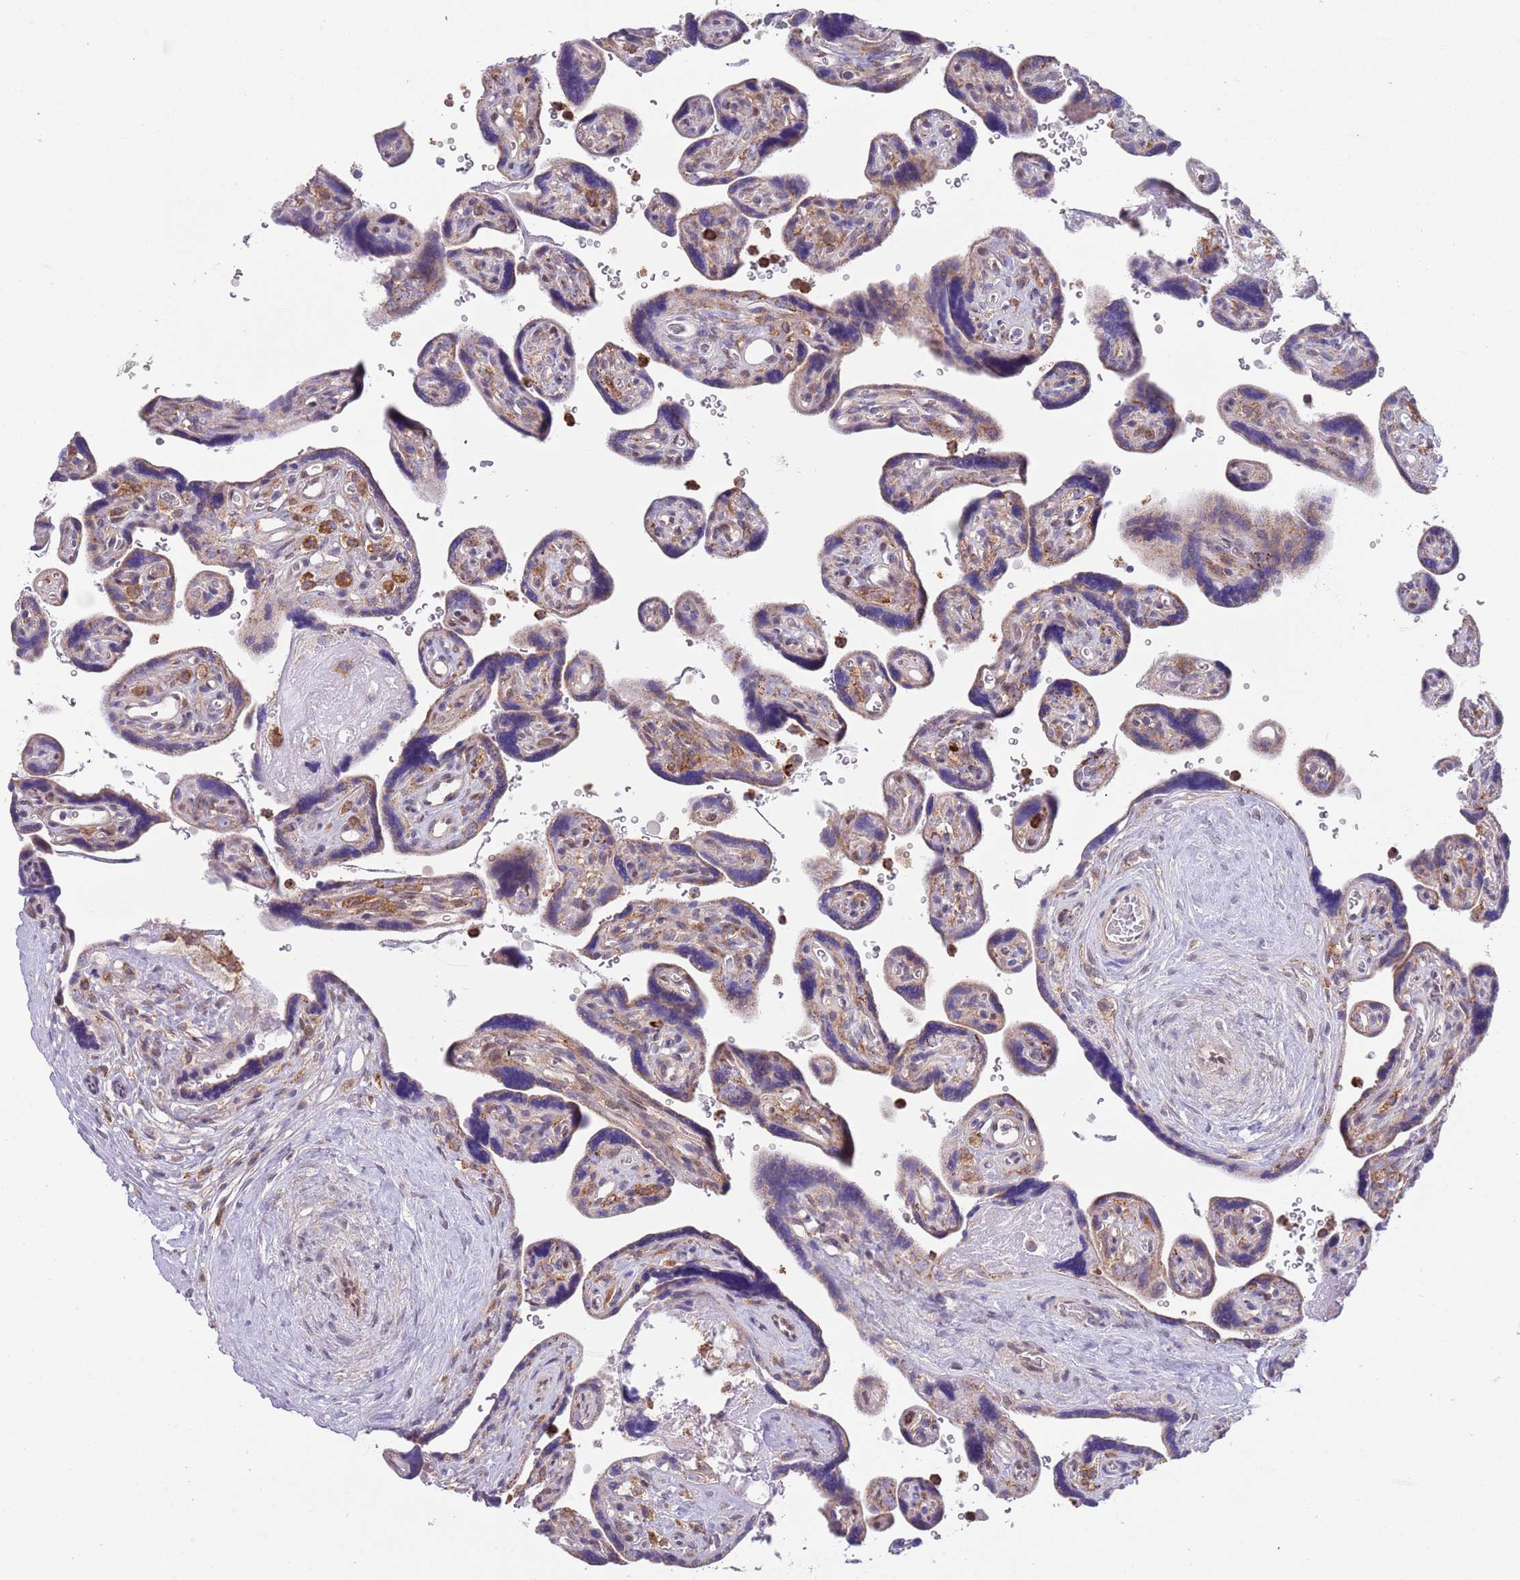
{"staining": {"intensity": "weak", "quantity": "<25%", "location": "cytoplasmic/membranous"}, "tissue": "placenta", "cell_type": "Trophoblastic cells", "image_type": "normal", "snomed": [{"axis": "morphology", "description": "Normal tissue, NOS"}, {"axis": "topography", "description": "Placenta"}], "caption": "An image of placenta stained for a protein displays no brown staining in trophoblastic cells.", "gene": "DDT", "patient": {"sex": "female", "age": 39}}